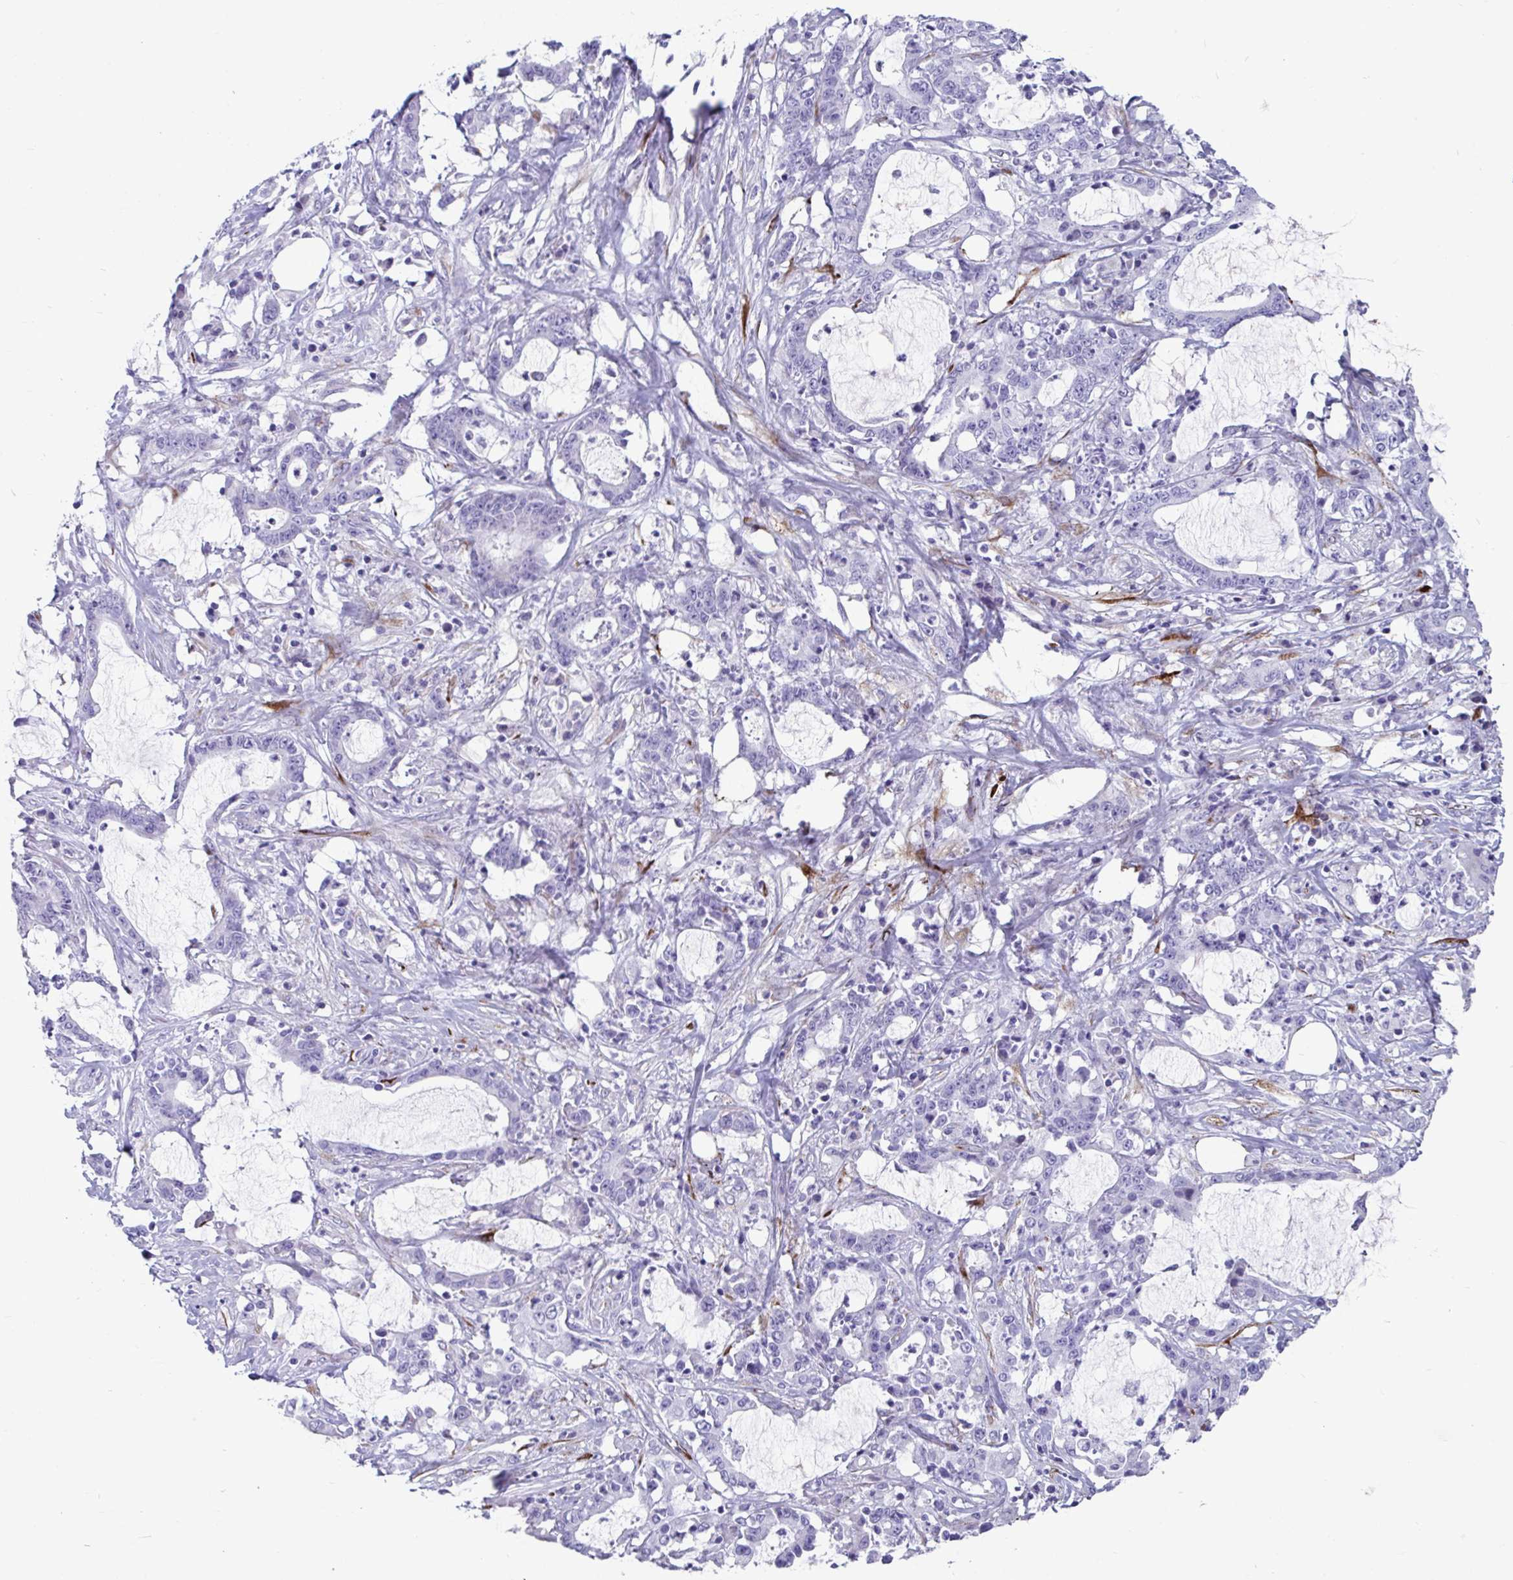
{"staining": {"intensity": "negative", "quantity": "none", "location": "none"}, "tissue": "stomach cancer", "cell_type": "Tumor cells", "image_type": "cancer", "snomed": [{"axis": "morphology", "description": "Adenocarcinoma, NOS"}, {"axis": "topography", "description": "Stomach, upper"}], "caption": "Human adenocarcinoma (stomach) stained for a protein using IHC shows no staining in tumor cells.", "gene": "GRXCR2", "patient": {"sex": "male", "age": 68}}